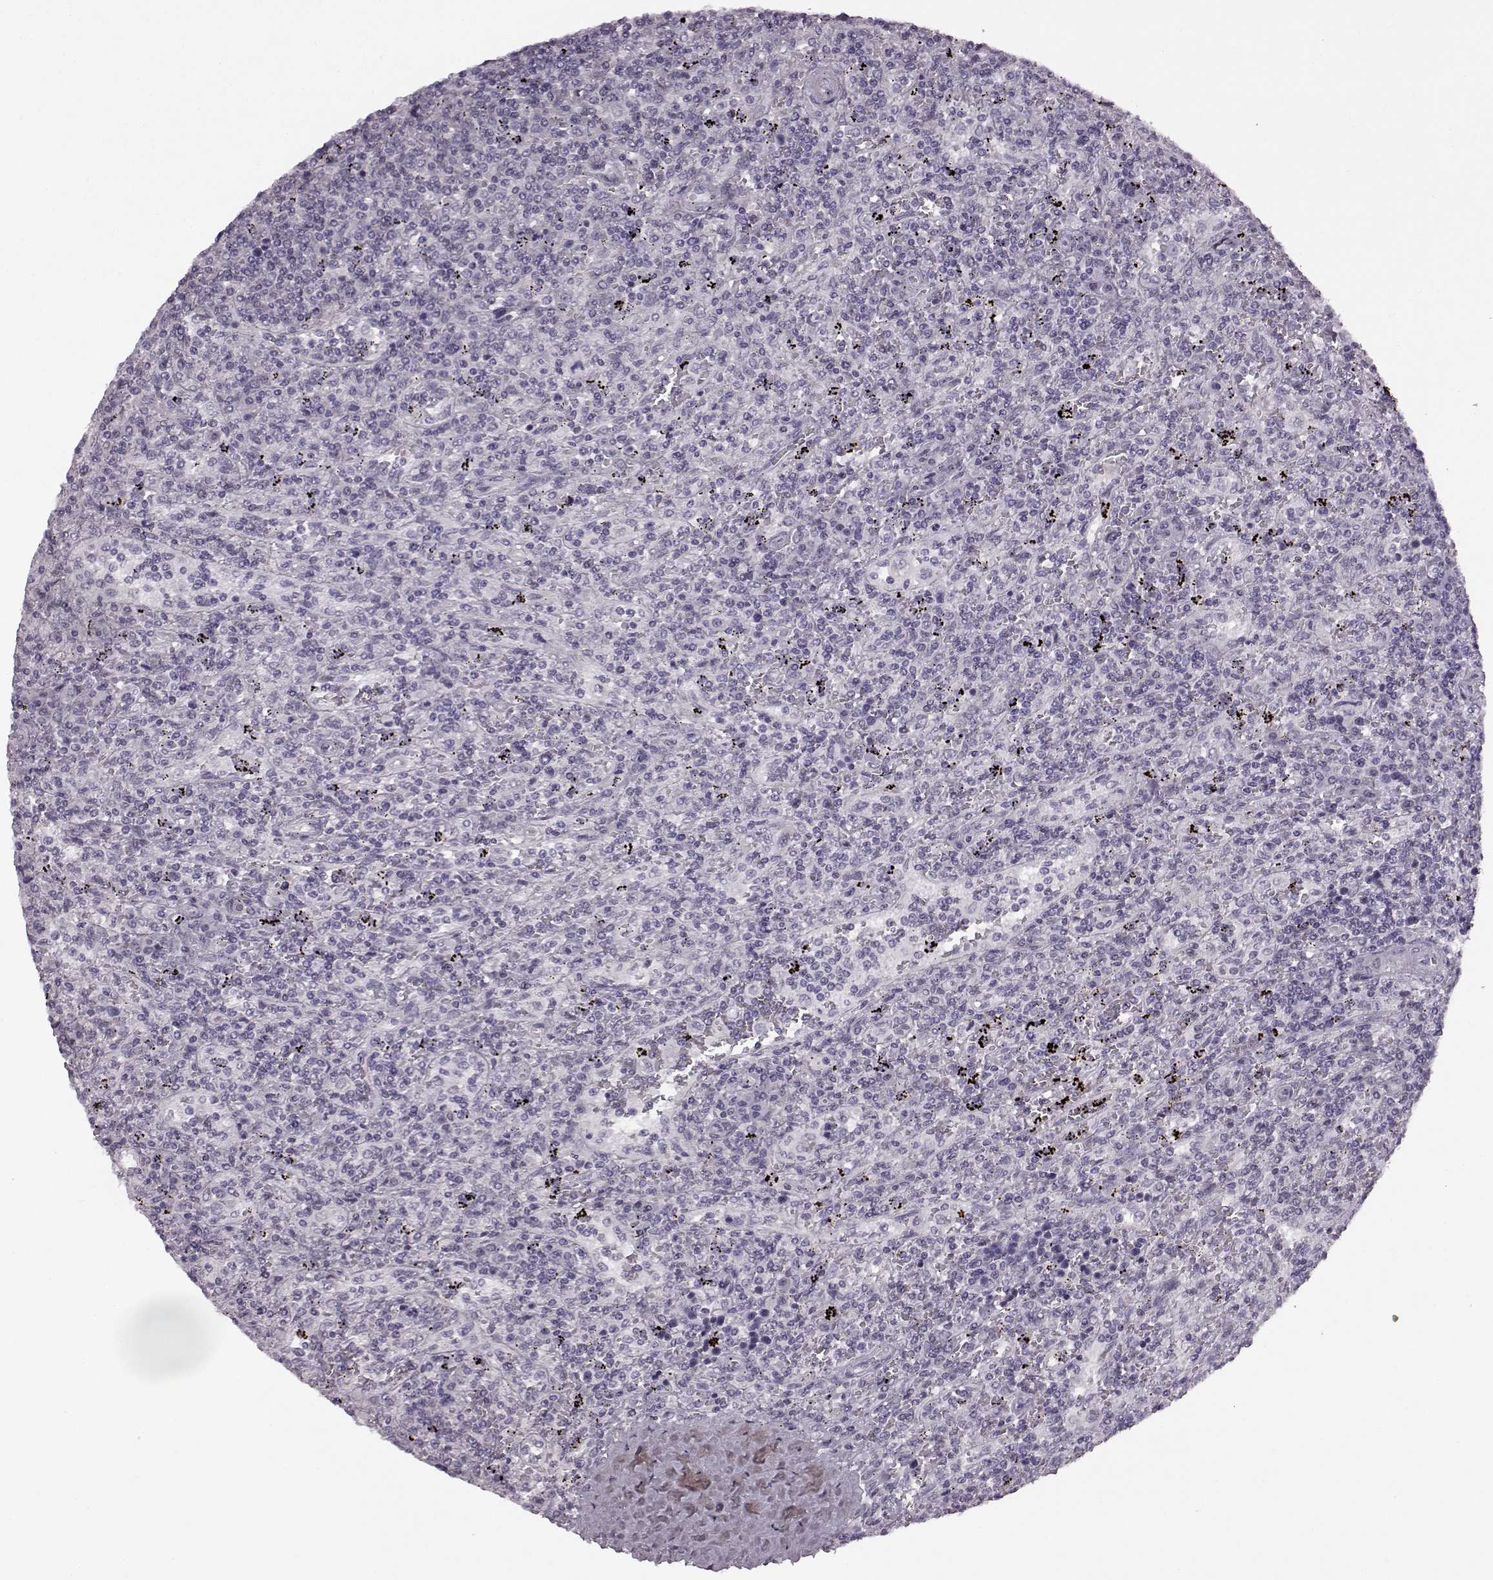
{"staining": {"intensity": "negative", "quantity": "none", "location": "none"}, "tissue": "lymphoma", "cell_type": "Tumor cells", "image_type": "cancer", "snomed": [{"axis": "morphology", "description": "Malignant lymphoma, non-Hodgkin's type, Low grade"}, {"axis": "topography", "description": "Spleen"}], "caption": "This is an IHC photomicrograph of human malignant lymphoma, non-Hodgkin's type (low-grade). There is no positivity in tumor cells.", "gene": "SEMG2", "patient": {"sex": "male", "age": 62}}